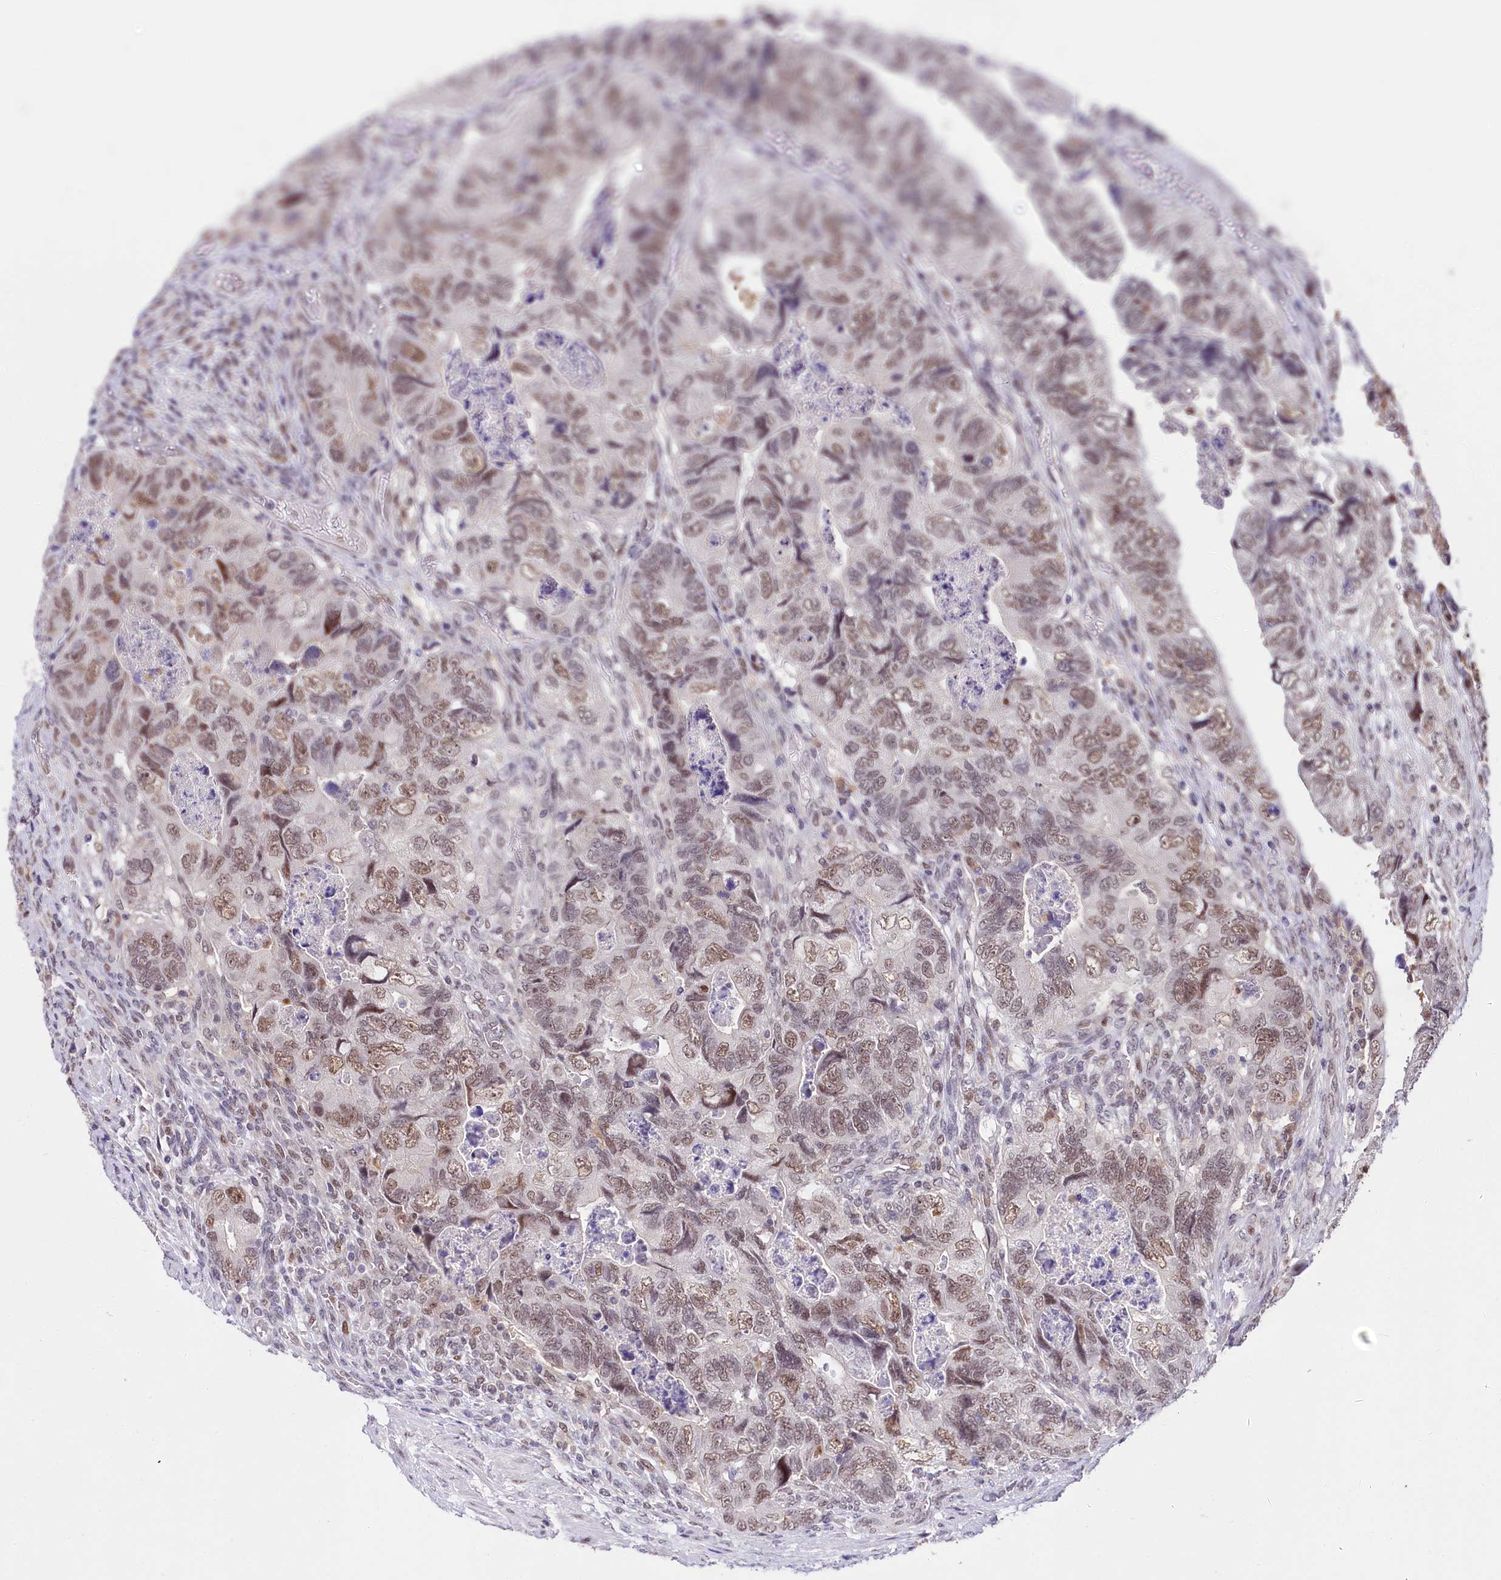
{"staining": {"intensity": "moderate", "quantity": "25%-75%", "location": "nuclear"}, "tissue": "colorectal cancer", "cell_type": "Tumor cells", "image_type": "cancer", "snomed": [{"axis": "morphology", "description": "Adenocarcinoma, NOS"}, {"axis": "topography", "description": "Rectum"}], "caption": "IHC staining of adenocarcinoma (colorectal), which exhibits medium levels of moderate nuclear positivity in about 25%-75% of tumor cells indicating moderate nuclear protein expression. The staining was performed using DAB (3,3'-diaminobenzidine) (brown) for protein detection and nuclei were counterstained in hematoxylin (blue).", "gene": "SCAF11", "patient": {"sex": "male", "age": 63}}